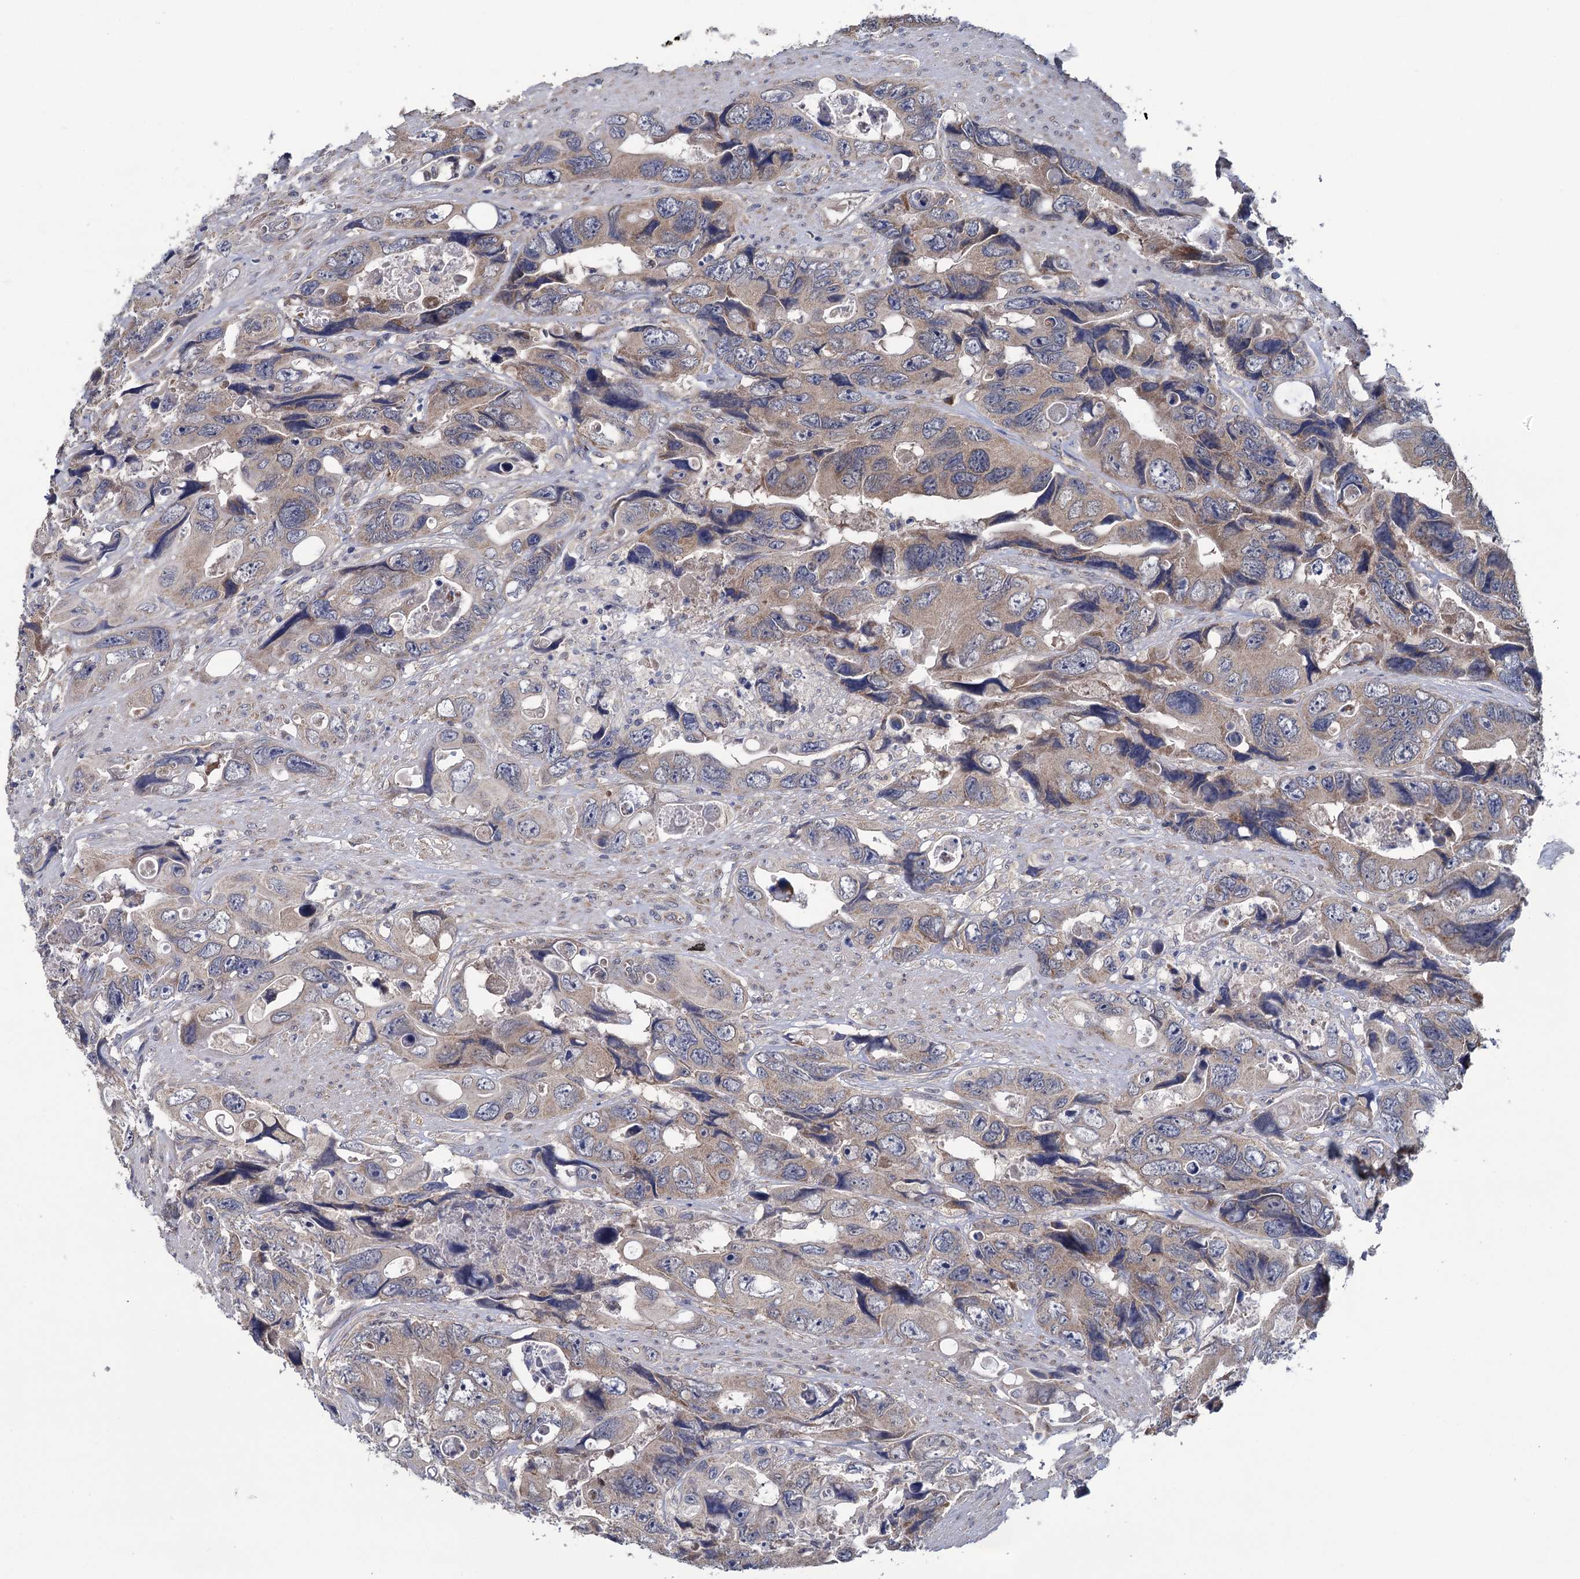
{"staining": {"intensity": "weak", "quantity": ">75%", "location": "cytoplasmic/membranous"}, "tissue": "colorectal cancer", "cell_type": "Tumor cells", "image_type": "cancer", "snomed": [{"axis": "morphology", "description": "Adenocarcinoma, NOS"}, {"axis": "topography", "description": "Rectum"}], "caption": "An immunohistochemistry image of tumor tissue is shown. Protein staining in brown labels weak cytoplasmic/membranous positivity in colorectal adenocarcinoma within tumor cells.", "gene": "GSTM2", "patient": {"sex": "male", "age": 57}}